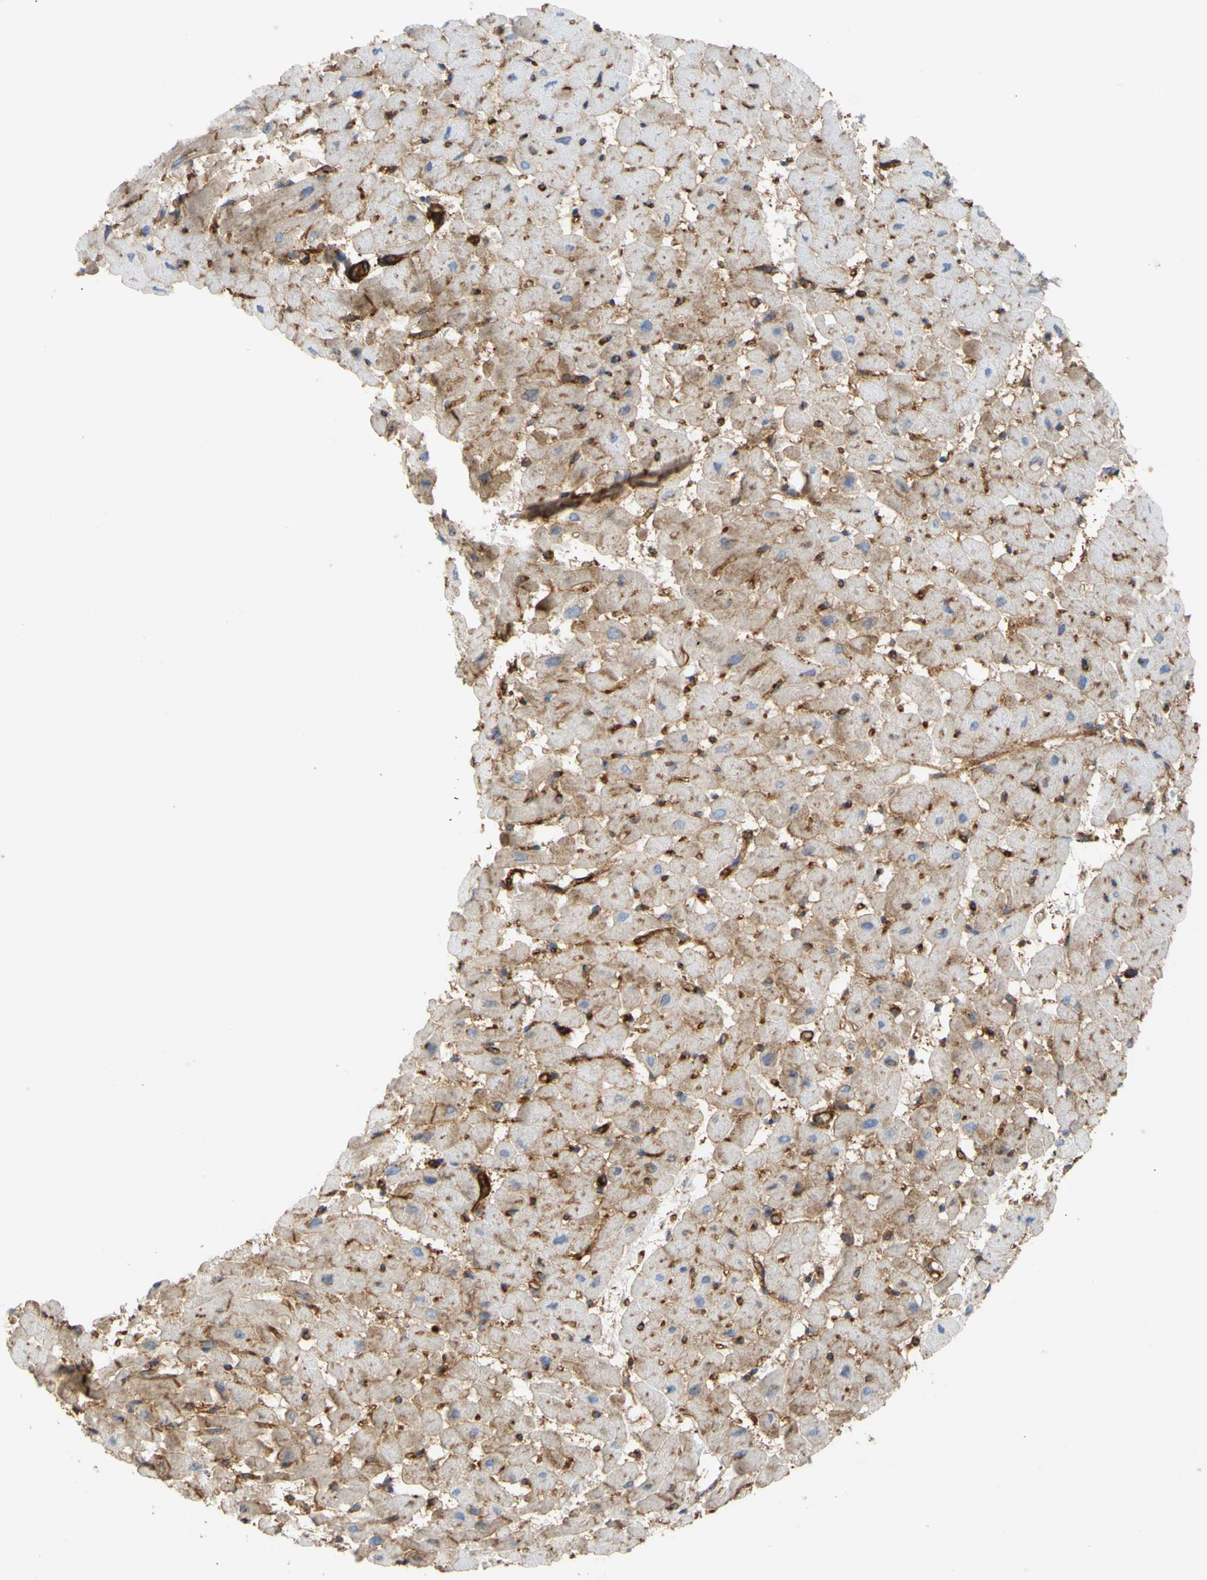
{"staining": {"intensity": "moderate", "quantity": ">75%", "location": "cytoplasmic/membranous"}, "tissue": "heart muscle", "cell_type": "Cardiomyocytes", "image_type": "normal", "snomed": [{"axis": "morphology", "description": "Normal tissue, NOS"}, {"axis": "topography", "description": "Heart"}], "caption": "Immunohistochemistry histopathology image of normal heart muscle: heart muscle stained using IHC shows medium levels of moderate protein expression localized specifically in the cytoplasmic/membranous of cardiomyocytes, appearing as a cytoplasmic/membranous brown color.", "gene": "ATP2A3", "patient": {"sex": "male", "age": 45}}